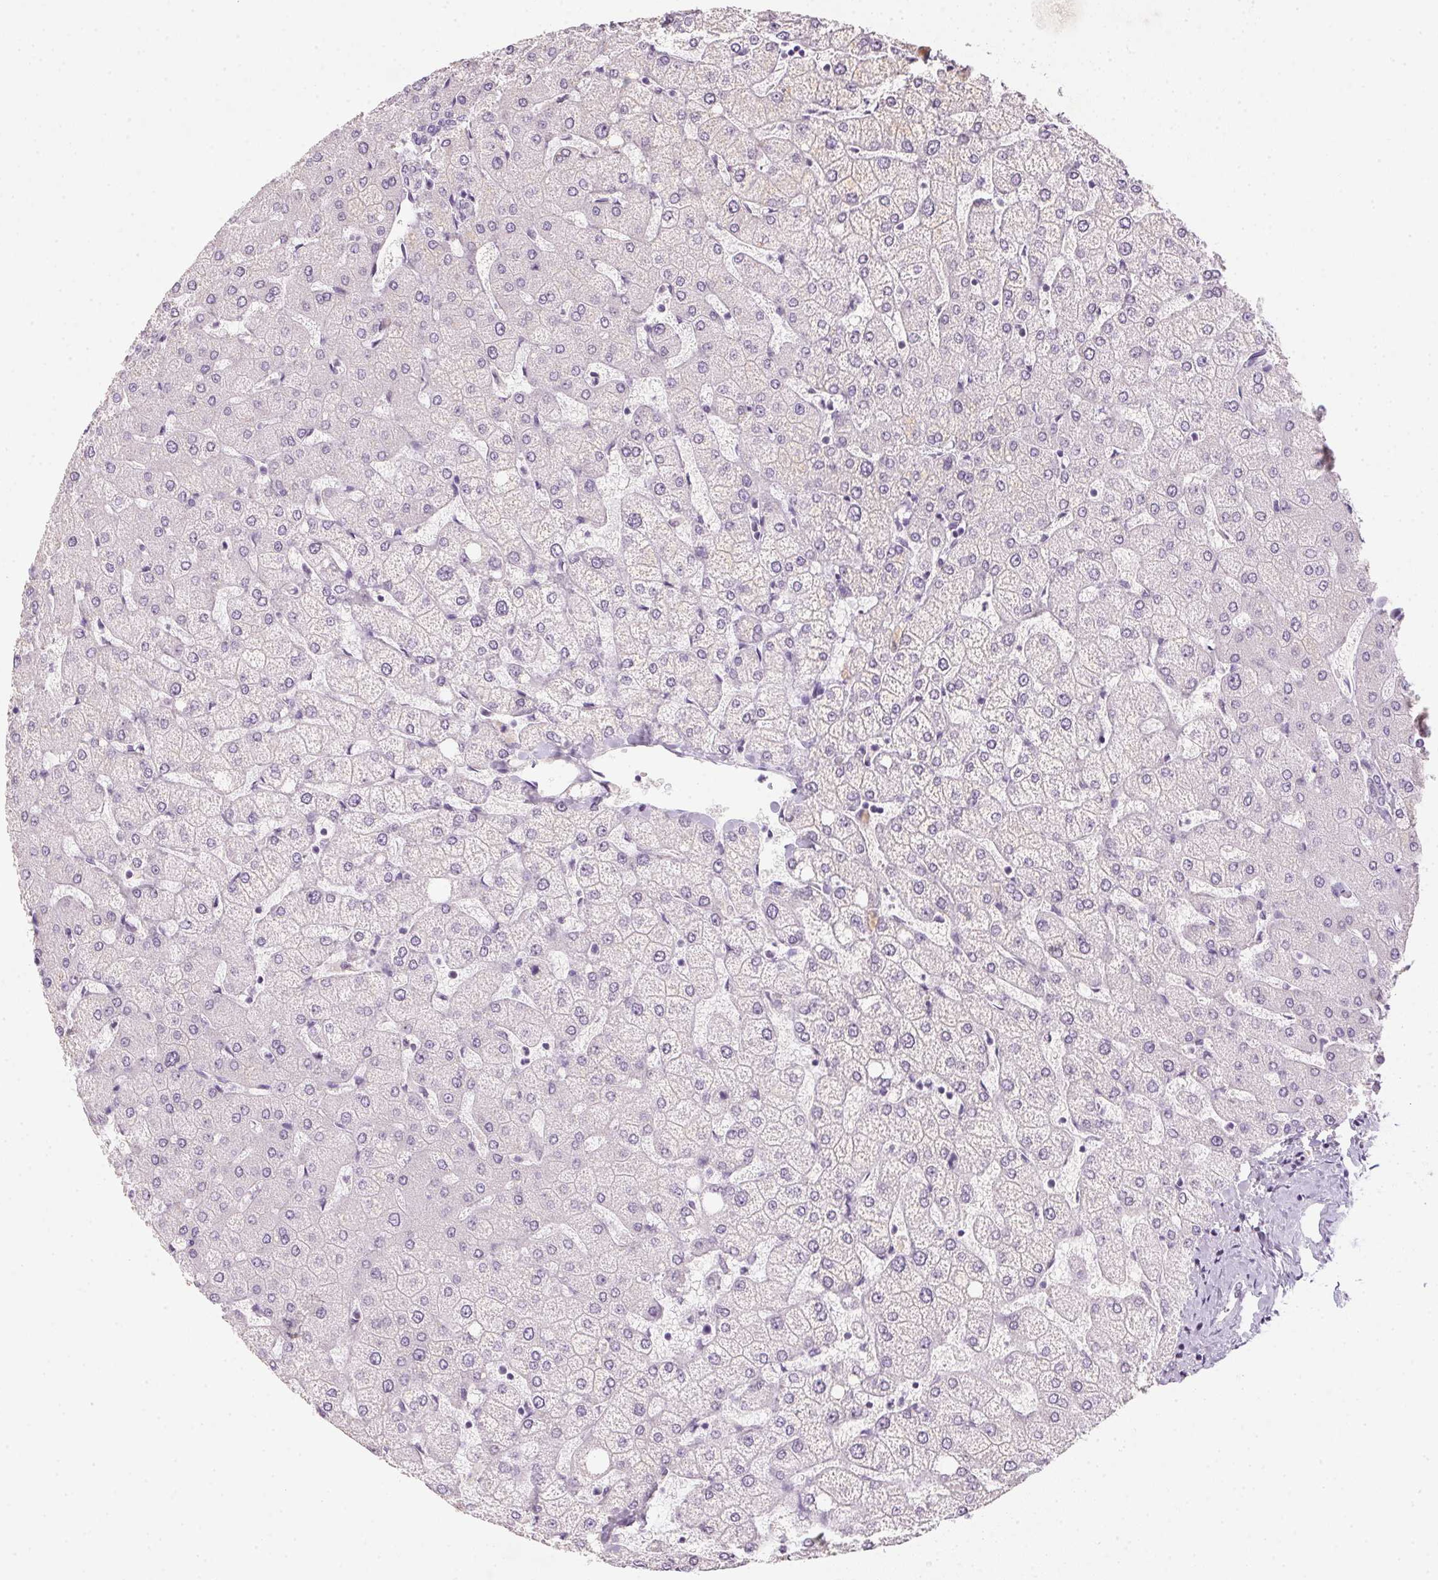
{"staining": {"intensity": "negative", "quantity": "none", "location": "none"}, "tissue": "liver", "cell_type": "Cholangiocytes", "image_type": "normal", "snomed": [{"axis": "morphology", "description": "Normal tissue, NOS"}, {"axis": "topography", "description": "Liver"}], "caption": "Photomicrograph shows no protein staining in cholangiocytes of unremarkable liver. The staining is performed using DAB (3,3'-diaminobenzidine) brown chromogen with nuclei counter-stained in using hematoxylin.", "gene": "TMEM72", "patient": {"sex": "female", "age": 54}}